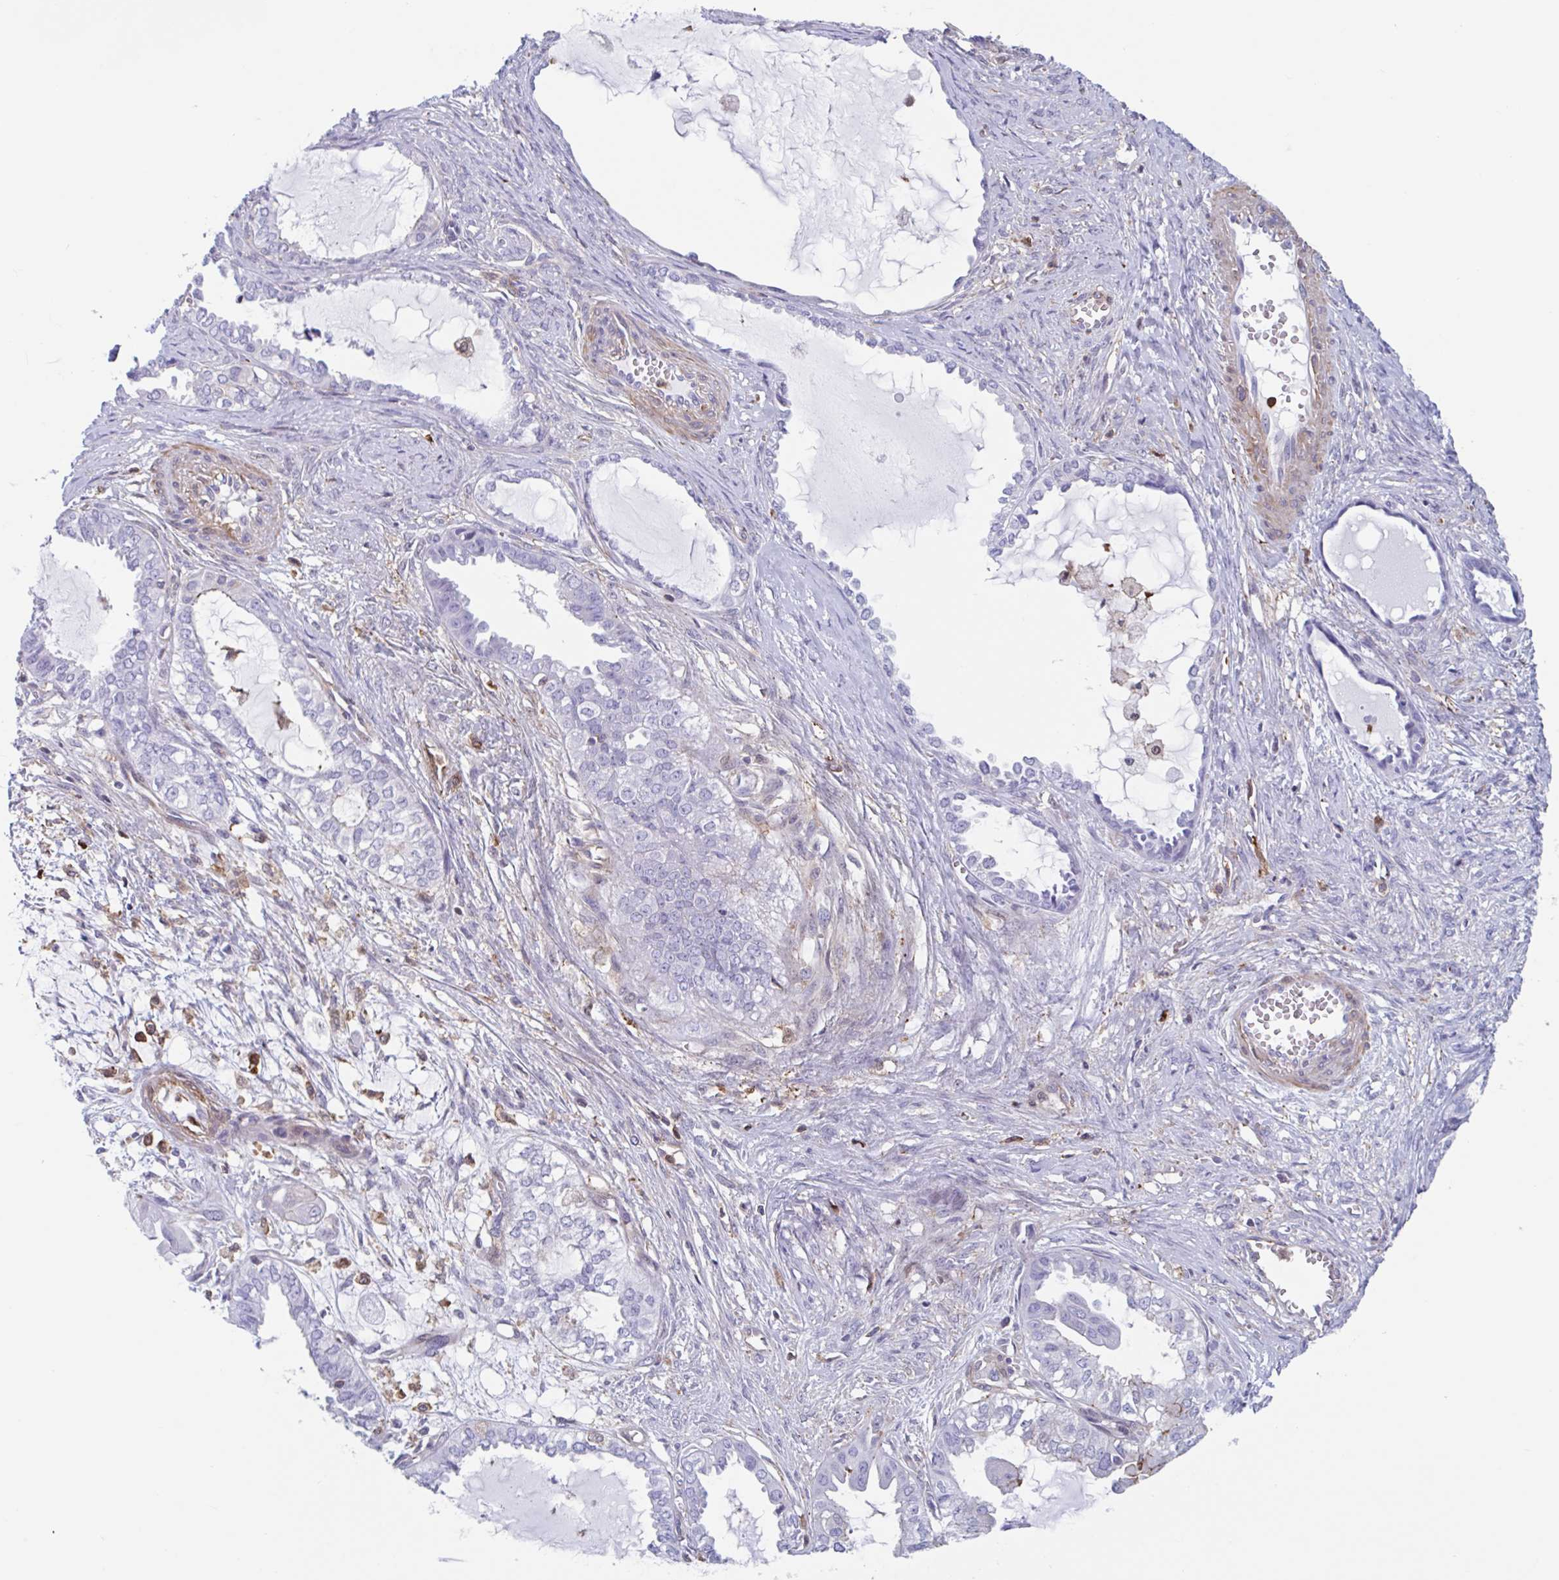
{"staining": {"intensity": "negative", "quantity": "none", "location": "none"}, "tissue": "ovarian cancer", "cell_type": "Tumor cells", "image_type": "cancer", "snomed": [{"axis": "morphology", "description": "Carcinoma, NOS"}, {"axis": "morphology", "description": "Carcinoma, endometroid"}, {"axis": "topography", "description": "Ovary"}], "caption": "The micrograph displays no staining of tumor cells in endometroid carcinoma (ovarian). Nuclei are stained in blue.", "gene": "EFHD1", "patient": {"sex": "female", "age": 50}}